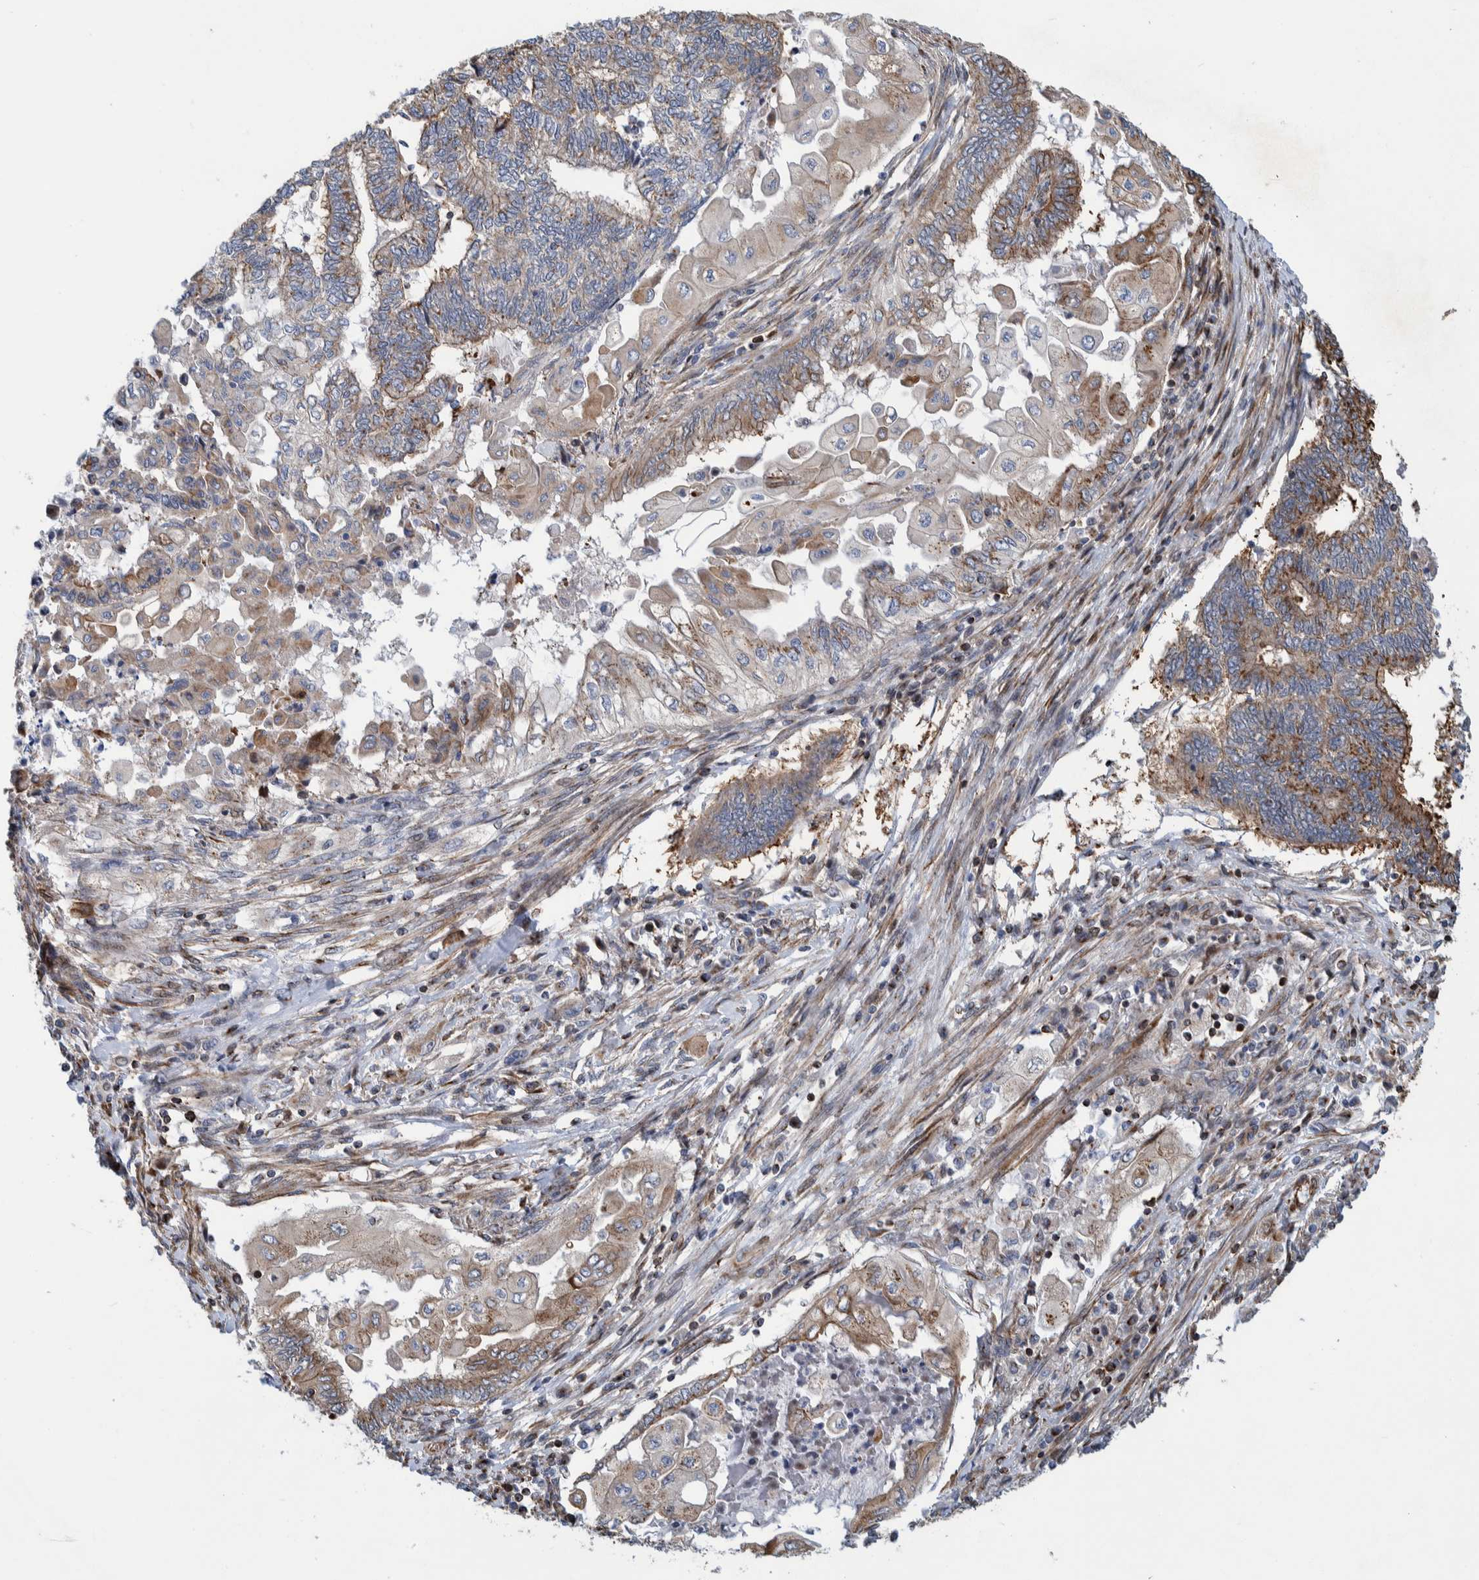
{"staining": {"intensity": "moderate", "quantity": "<25%", "location": "cytoplasmic/membranous"}, "tissue": "endometrial cancer", "cell_type": "Tumor cells", "image_type": "cancer", "snomed": [{"axis": "morphology", "description": "Adenocarcinoma, NOS"}, {"axis": "topography", "description": "Uterus"}, {"axis": "topography", "description": "Endometrium"}], "caption": "Immunohistochemical staining of adenocarcinoma (endometrial) displays low levels of moderate cytoplasmic/membranous staining in about <25% of tumor cells.", "gene": "CCDC57", "patient": {"sex": "female", "age": 70}}